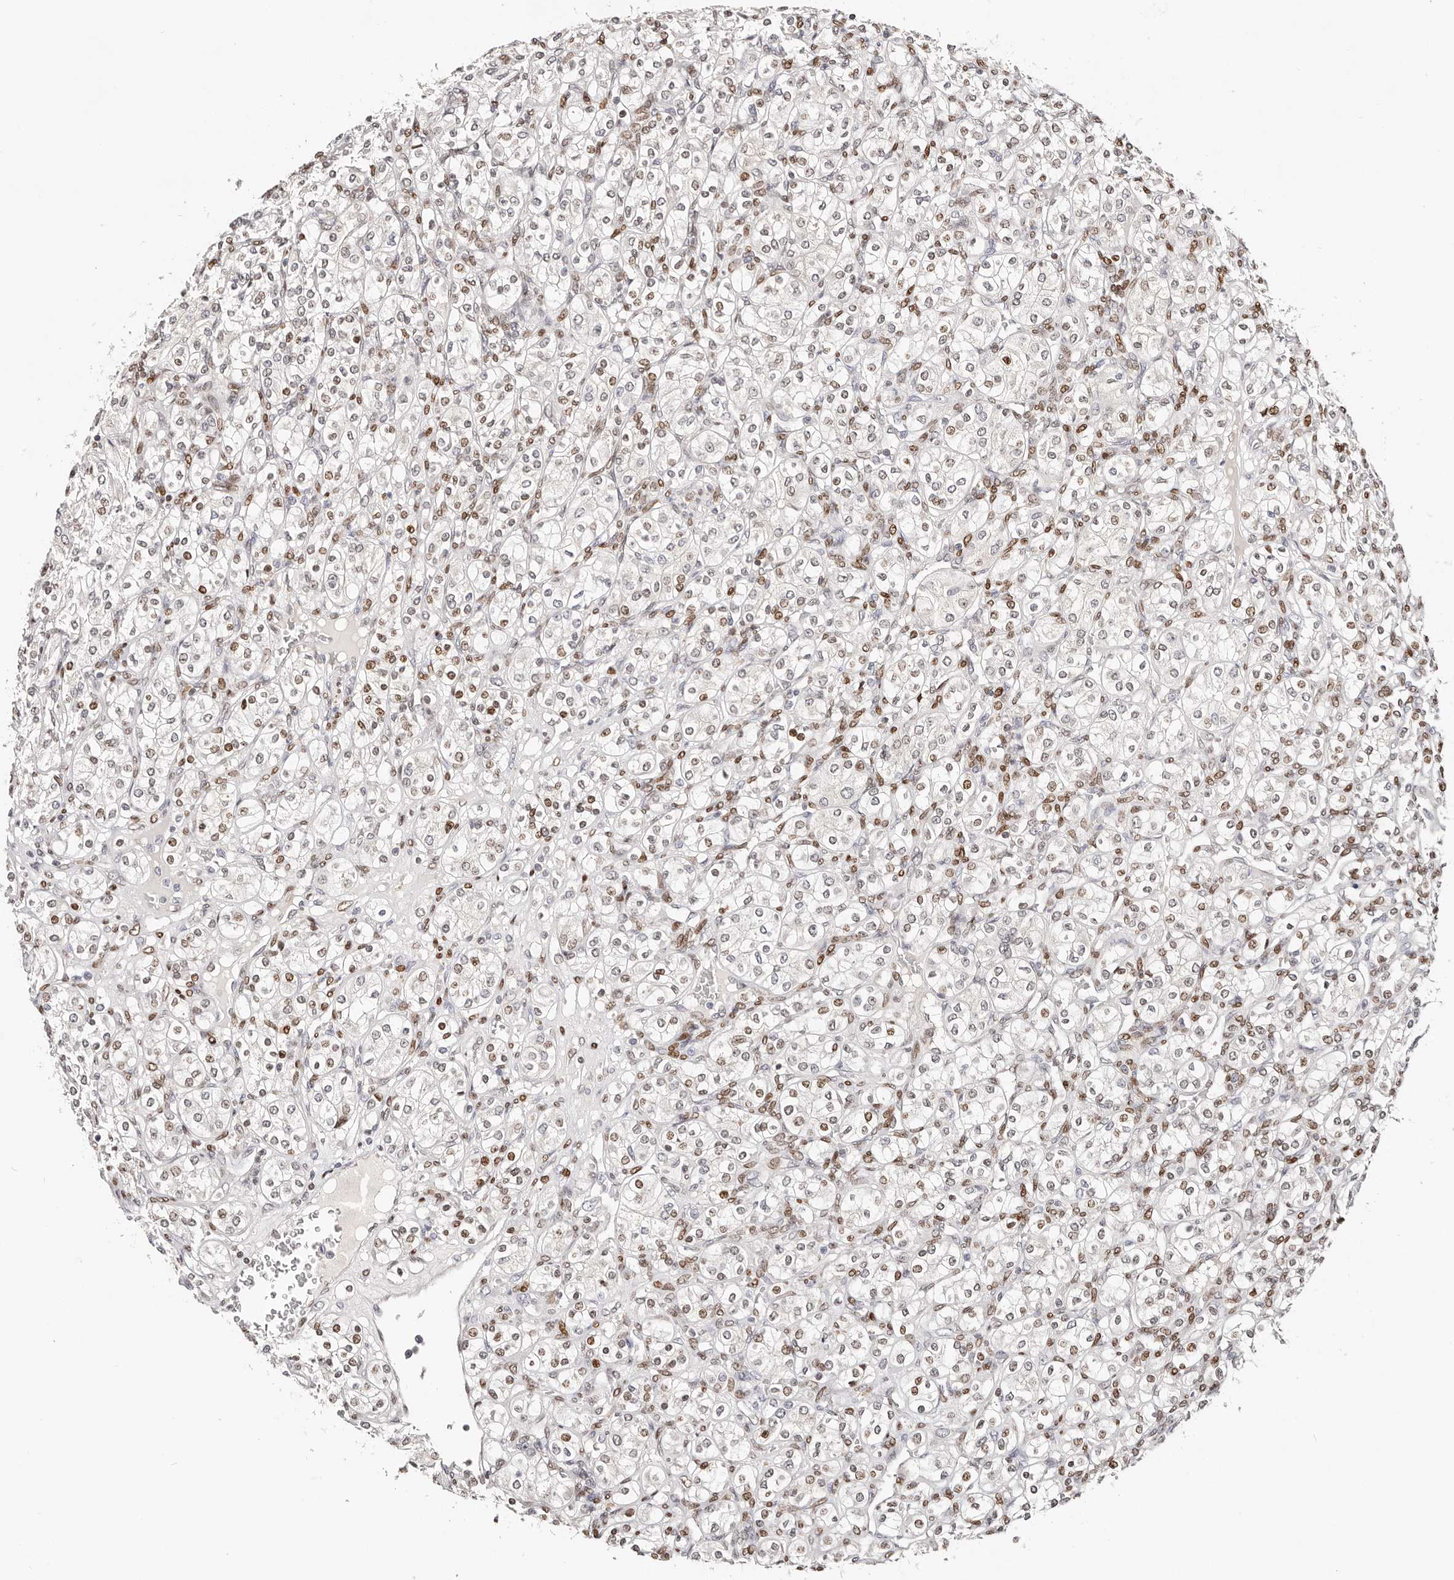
{"staining": {"intensity": "moderate", "quantity": "25%-75%", "location": "nuclear"}, "tissue": "renal cancer", "cell_type": "Tumor cells", "image_type": "cancer", "snomed": [{"axis": "morphology", "description": "Adenocarcinoma, NOS"}, {"axis": "topography", "description": "Kidney"}], "caption": "An immunohistochemistry (IHC) histopathology image of neoplastic tissue is shown. Protein staining in brown labels moderate nuclear positivity in renal cancer (adenocarcinoma) within tumor cells.", "gene": "IQGAP3", "patient": {"sex": "male", "age": 77}}